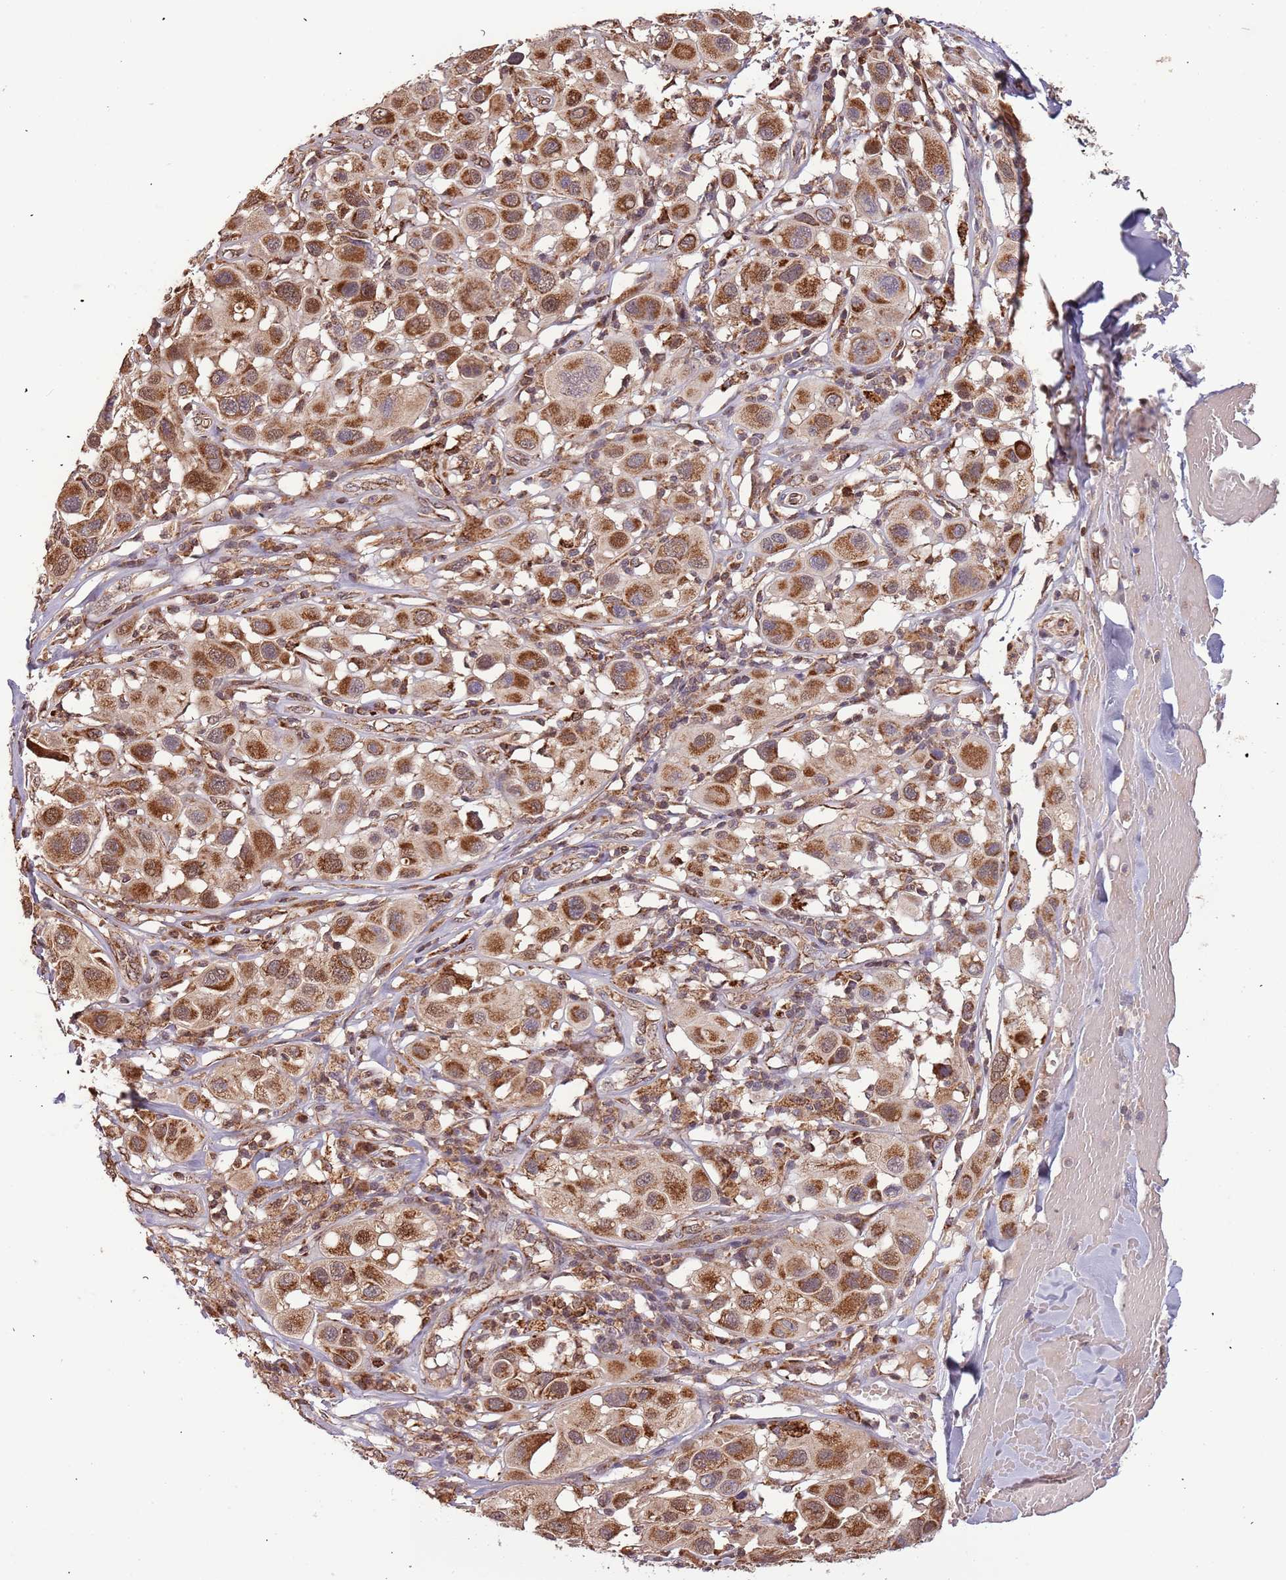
{"staining": {"intensity": "strong", "quantity": ">75%", "location": "cytoplasmic/membranous,nuclear"}, "tissue": "melanoma", "cell_type": "Tumor cells", "image_type": "cancer", "snomed": [{"axis": "morphology", "description": "Malignant melanoma, Metastatic site"}, {"axis": "topography", "description": "Skin"}], "caption": "A histopathology image of malignant melanoma (metastatic site) stained for a protein reveals strong cytoplasmic/membranous and nuclear brown staining in tumor cells.", "gene": "IL17RD", "patient": {"sex": "male", "age": 41}}